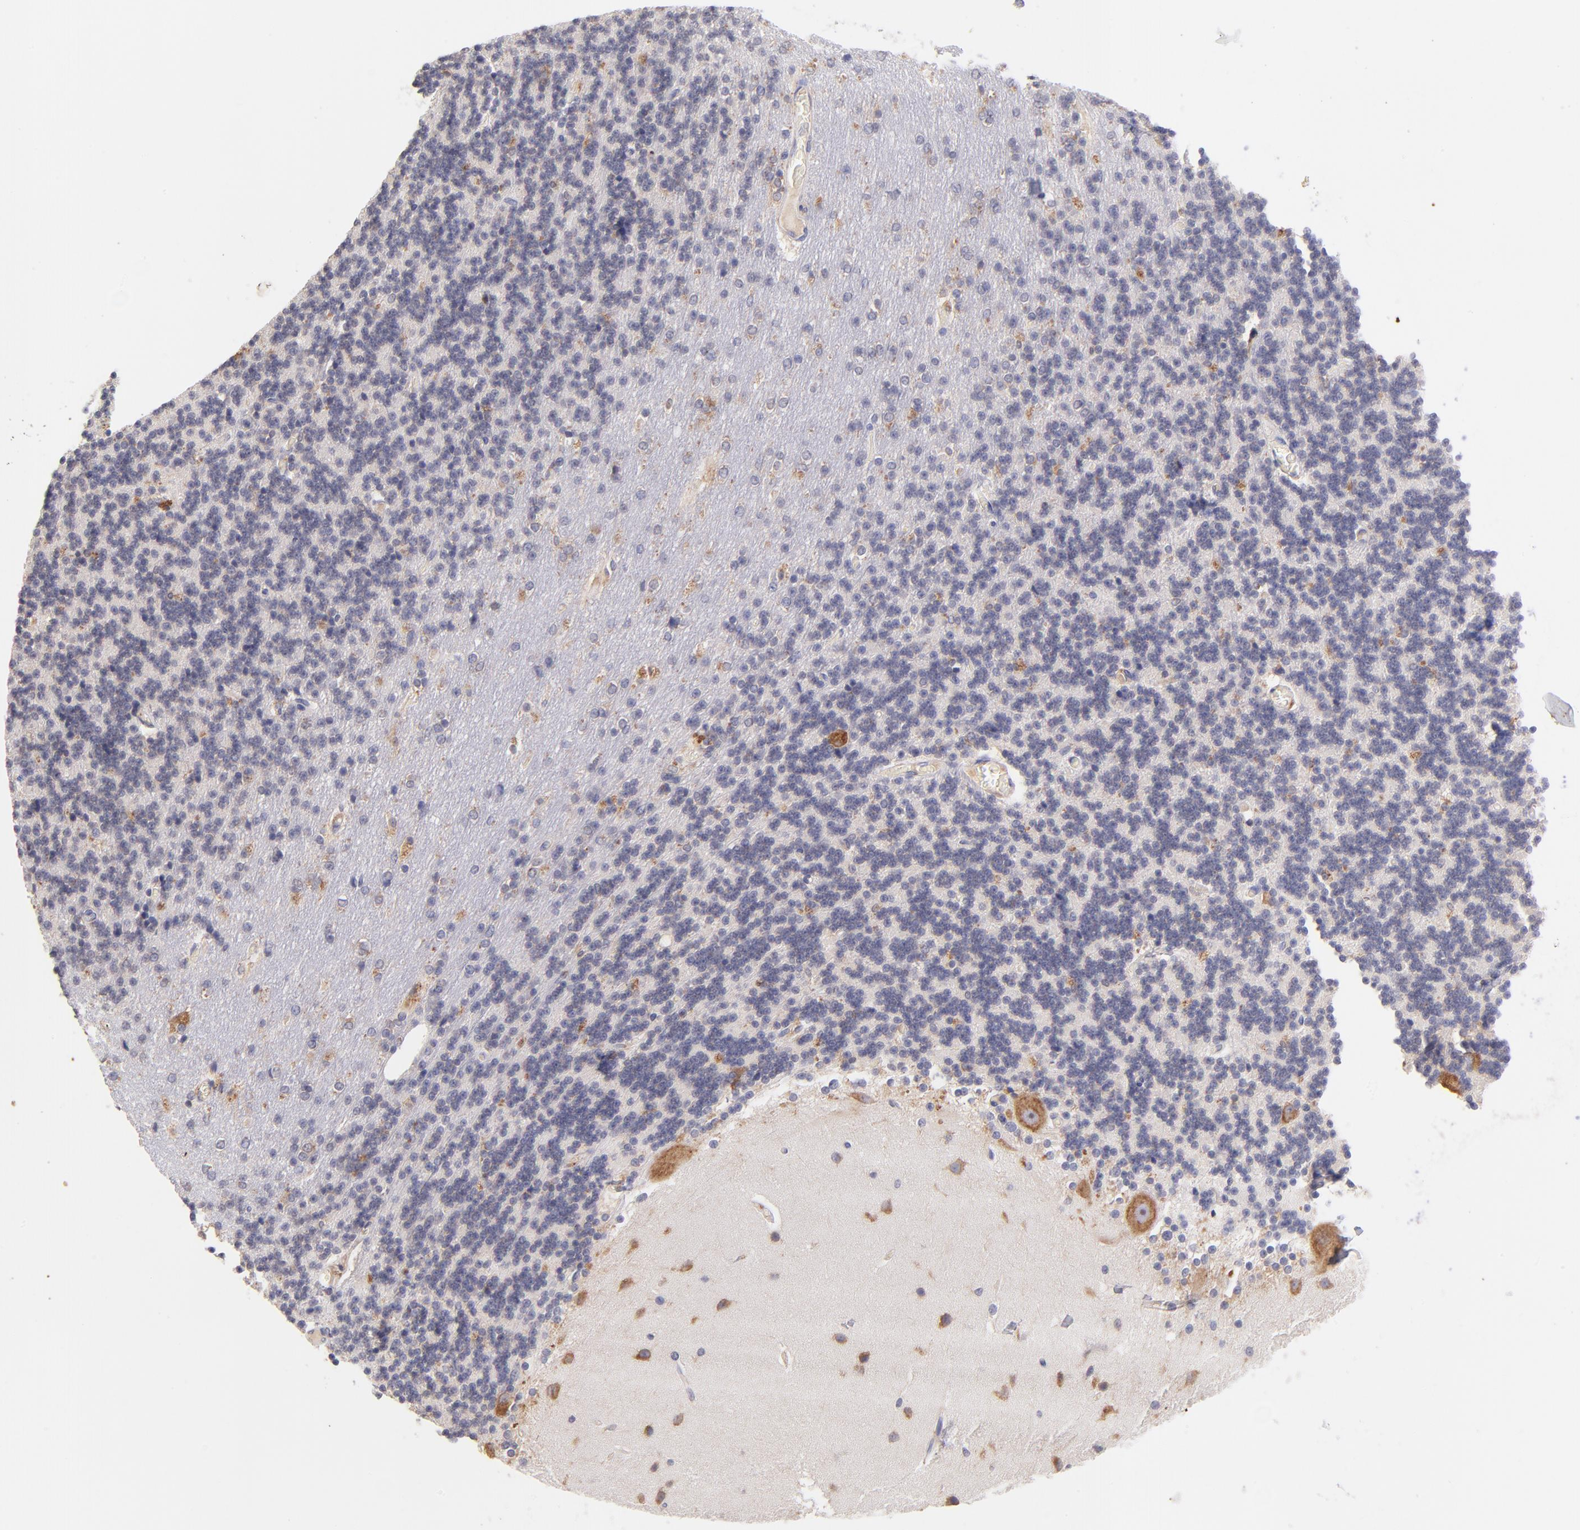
{"staining": {"intensity": "negative", "quantity": "none", "location": "none"}, "tissue": "cerebellum", "cell_type": "Cells in granular layer", "image_type": "normal", "snomed": [{"axis": "morphology", "description": "Normal tissue, NOS"}, {"axis": "topography", "description": "Cerebellum"}], "caption": "Cells in granular layer show no significant expression in benign cerebellum. The staining was performed using DAB (3,3'-diaminobenzidine) to visualize the protein expression in brown, while the nuclei were stained in blue with hematoxylin (Magnification: 20x).", "gene": "RPL11", "patient": {"sex": "female", "age": 54}}